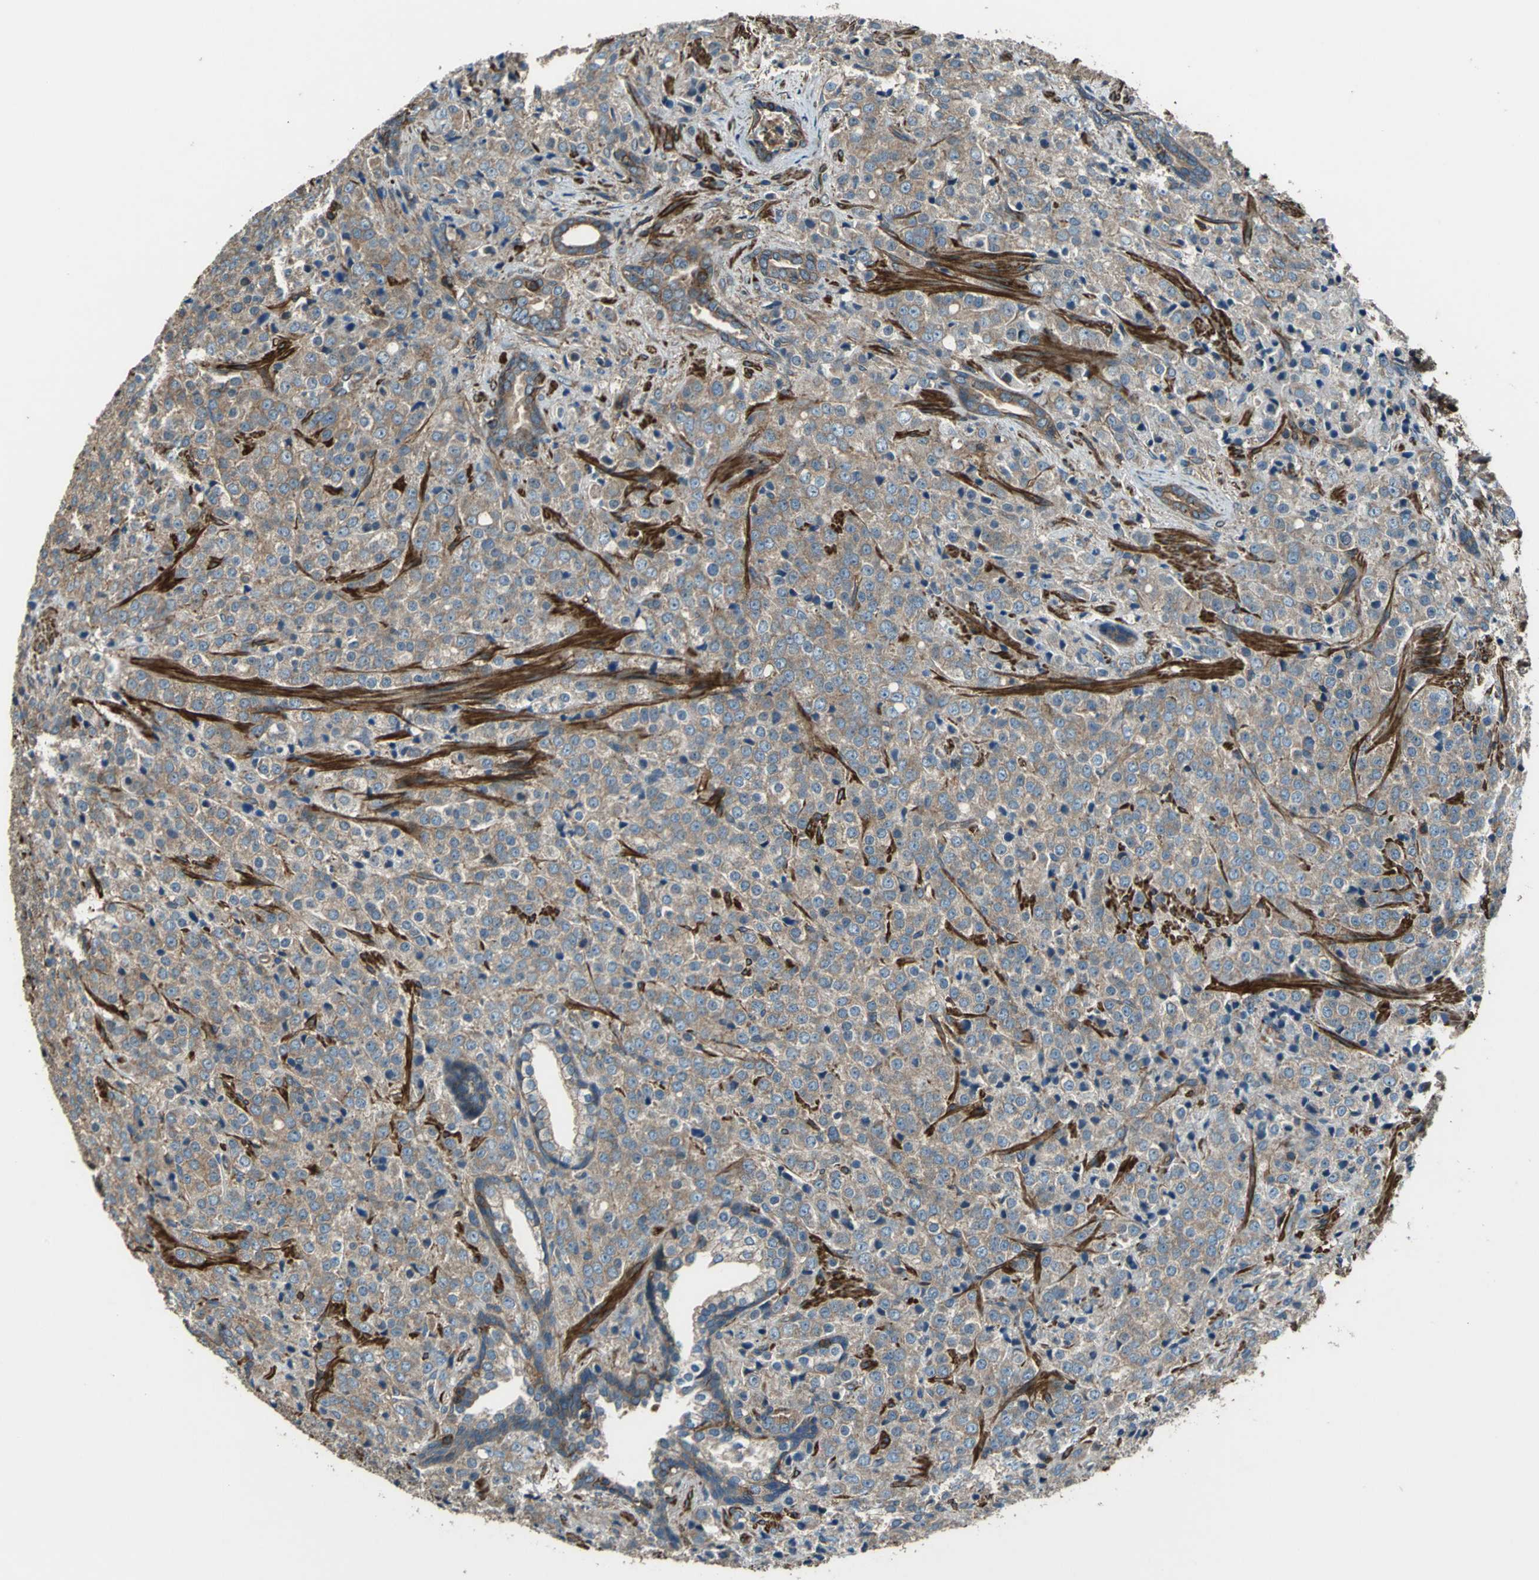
{"staining": {"intensity": "moderate", "quantity": ">75%", "location": "cytoplasmic/membranous"}, "tissue": "prostate cancer", "cell_type": "Tumor cells", "image_type": "cancer", "snomed": [{"axis": "morphology", "description": "Adenocarcinoma, Medium grade"}, {"axis": "topography", "description": "Prostate"}], "caption": "The immunohistochemical stain highlights moderate cytoplasmic/membranous positivity in tumor cells of prostate cancer tissue. Immunohistochemistry (ihc) stains the protein in brown and the nuclei are stained blue.", "gene": "PARVA", "patient": {"sex": "male", "age": 70}}